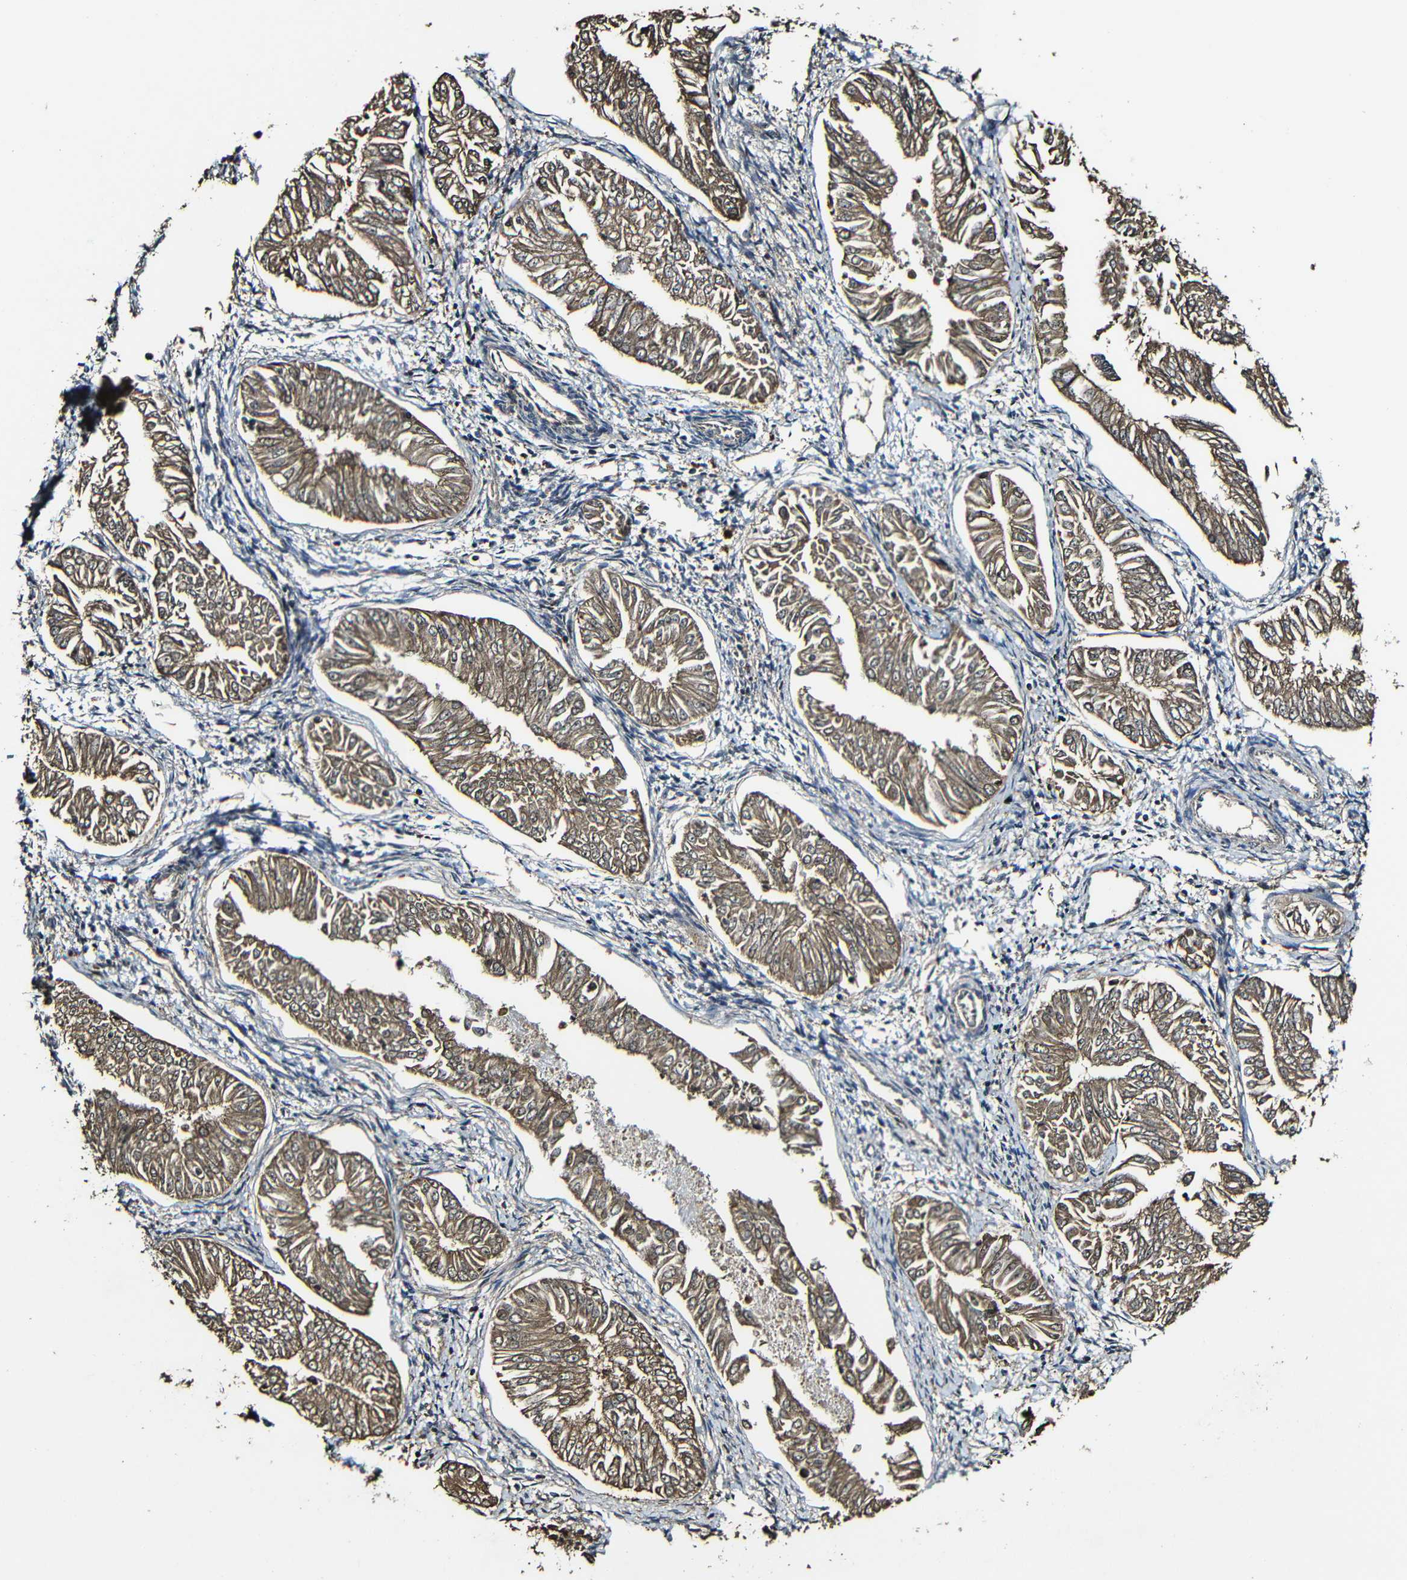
{"staining": {"intensity": "strong", "quantity": ">75%", "location": "cytoplasmic/membranous"}, "tissue": "endometrial cancer", "cell_type": "Tumor cells", "image_type": "cancer", "snomed": [{"axis": "morphology", "description": "Adenocarcinoma, NOS"}, {"axis": "topography", "description": "Endometrium"}], "caption": "A brown stain highlights strong cytoplasmic/membranous positivity of a protein in endometrial adenocarcinoma tumor cells.", "gene": "CASP8", "patient": {"sex": "female", "age": 53}}